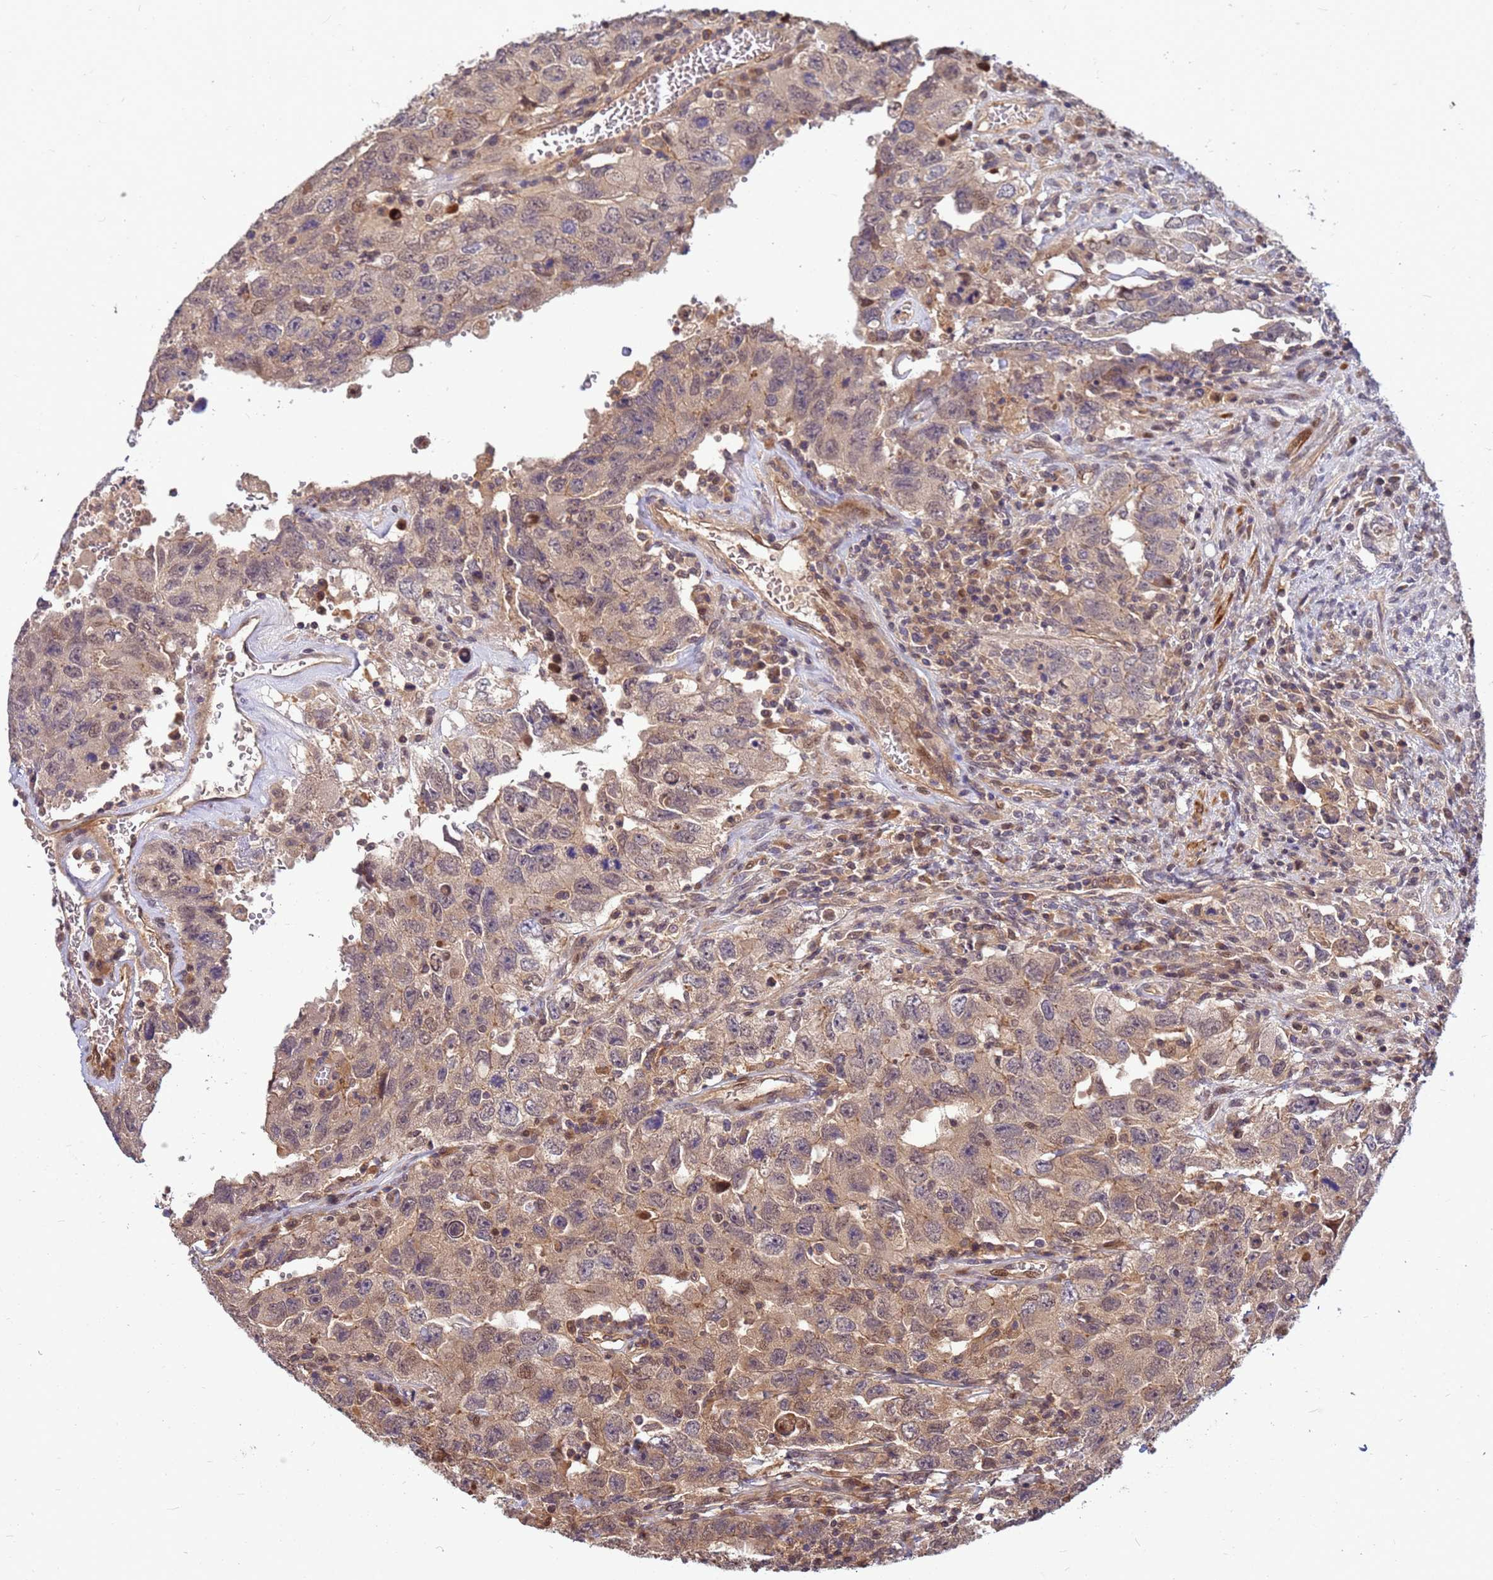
{"staining": {"intensity": "weak", "quantity": ">75%", "location": "cytoplasmic/membranous"}, "tissue": "testis cancer", "cell_type": "Tumor cells", "image_type": "cancer", "snomed": [{"axis": "morphology", "description": "Carcinoma, Embryonal, NOS"}, {"axis": "topography", "description": "Testis"}], "caption": "A photomicrograph showing weak cytoplasmic/membranous expression in approximately >75% of tumor cells in testis embryonal carcinoma, as visualized by brown immunohistochemical staining.", "gene": "DUS4L", "patient": {"sex": "male", "age": 26}}